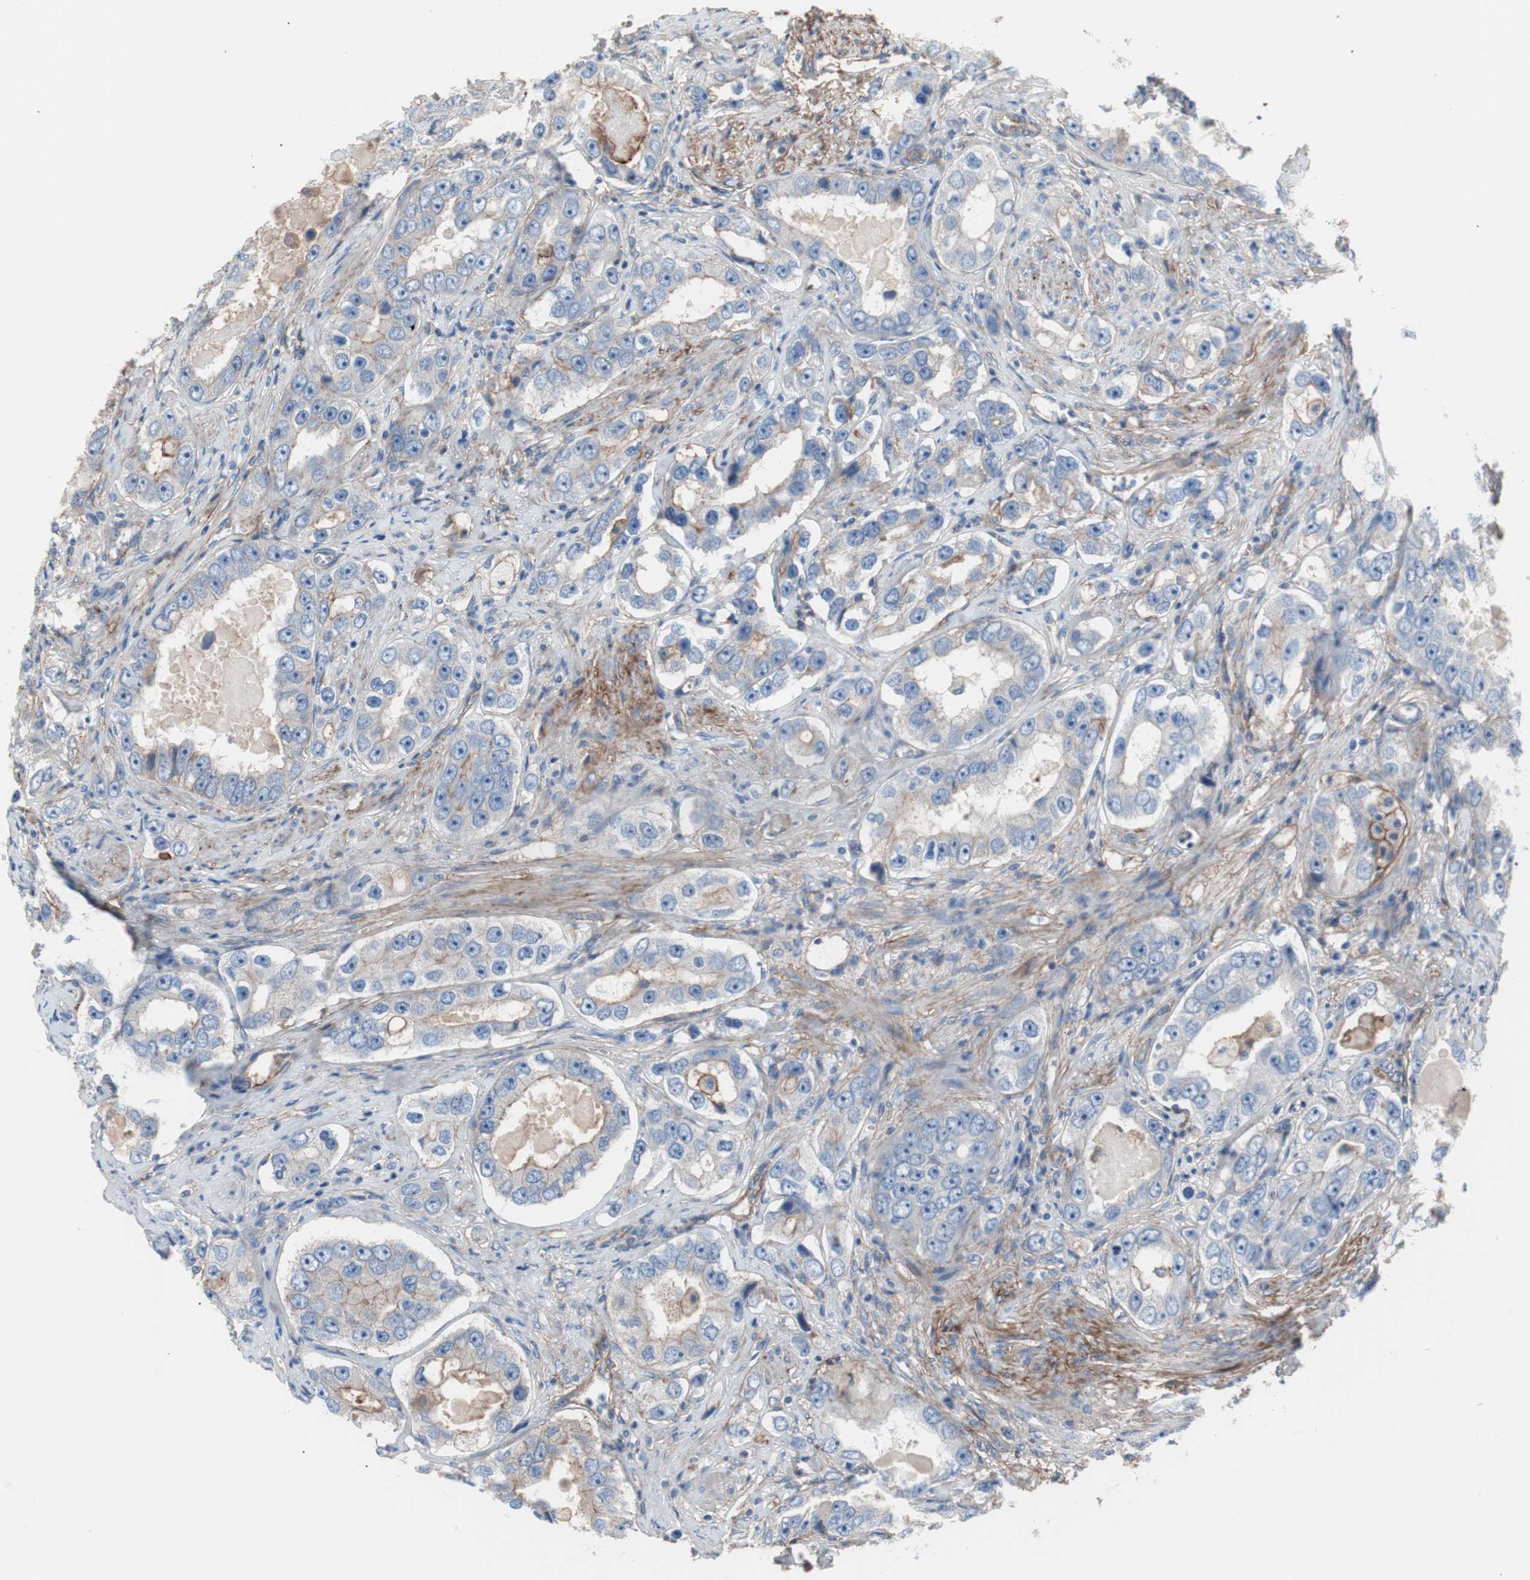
{"staining": {"intensity": "weak", "quantity": "25%-75%", "location": "cytoplasmic/membranous"}, "tissue": "prostate cancer", "cell_type": "Tumor cells", "image_type": "cancer", "snomed": [{"axis": "morphology", "description": "Adenocarcinoma, High grade"}, {"axis": "topography", "description": "Prostate"}], "caption": "This photomicrograph reveals adenocarcinoma (high-grade) (prostate) stained with IHC to label a protein in brown. The cytoplasmic/membranous of tumor cells show weak positivity for the protein. Nuclei are counter-stained blue.", "gene": "CD81", "patient": {"sex": "male", "age": 63}}